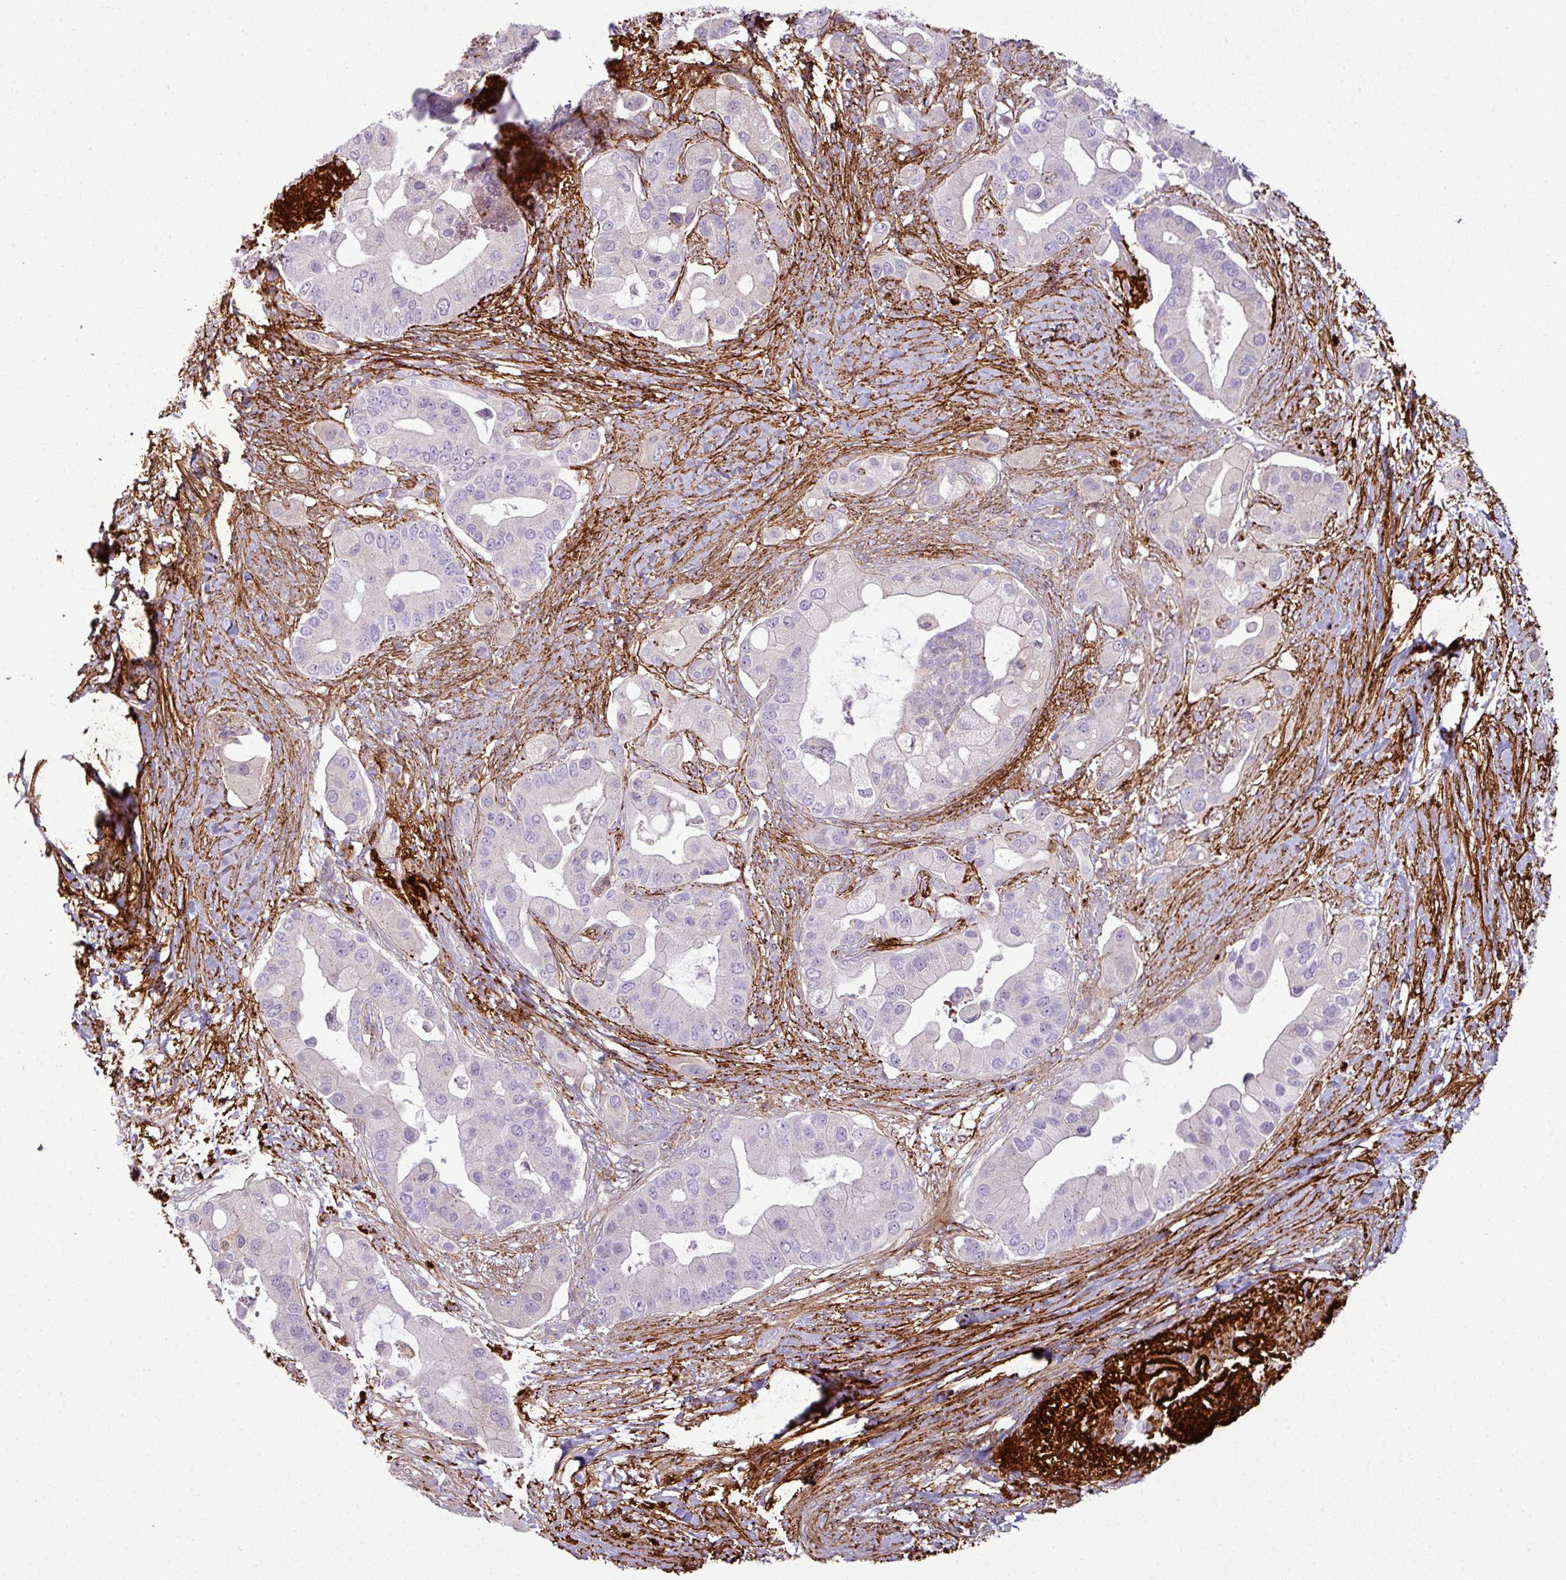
{"staining": {"intensity": "negative", "quantity": "none", "location": "none"}, "tissue": "pancreatic cancer", "cell_type": "Tumor cells", "image_type": "cancer", "snomed": [{"axis": "morphology", "description": "Adenocarcinoma, NOS"}, {"axis": "topography", "description": "Pancreas"}], "caption": "This histopathology image is of pancreatic cancer stained with immunohistochemistry (IHC) to label a protein in brown with the nuclei are counter-stained blue. There is no staining in tumor cells.", "gene": "COL8A1", "patient": {"sex": "male", "age": 57}}